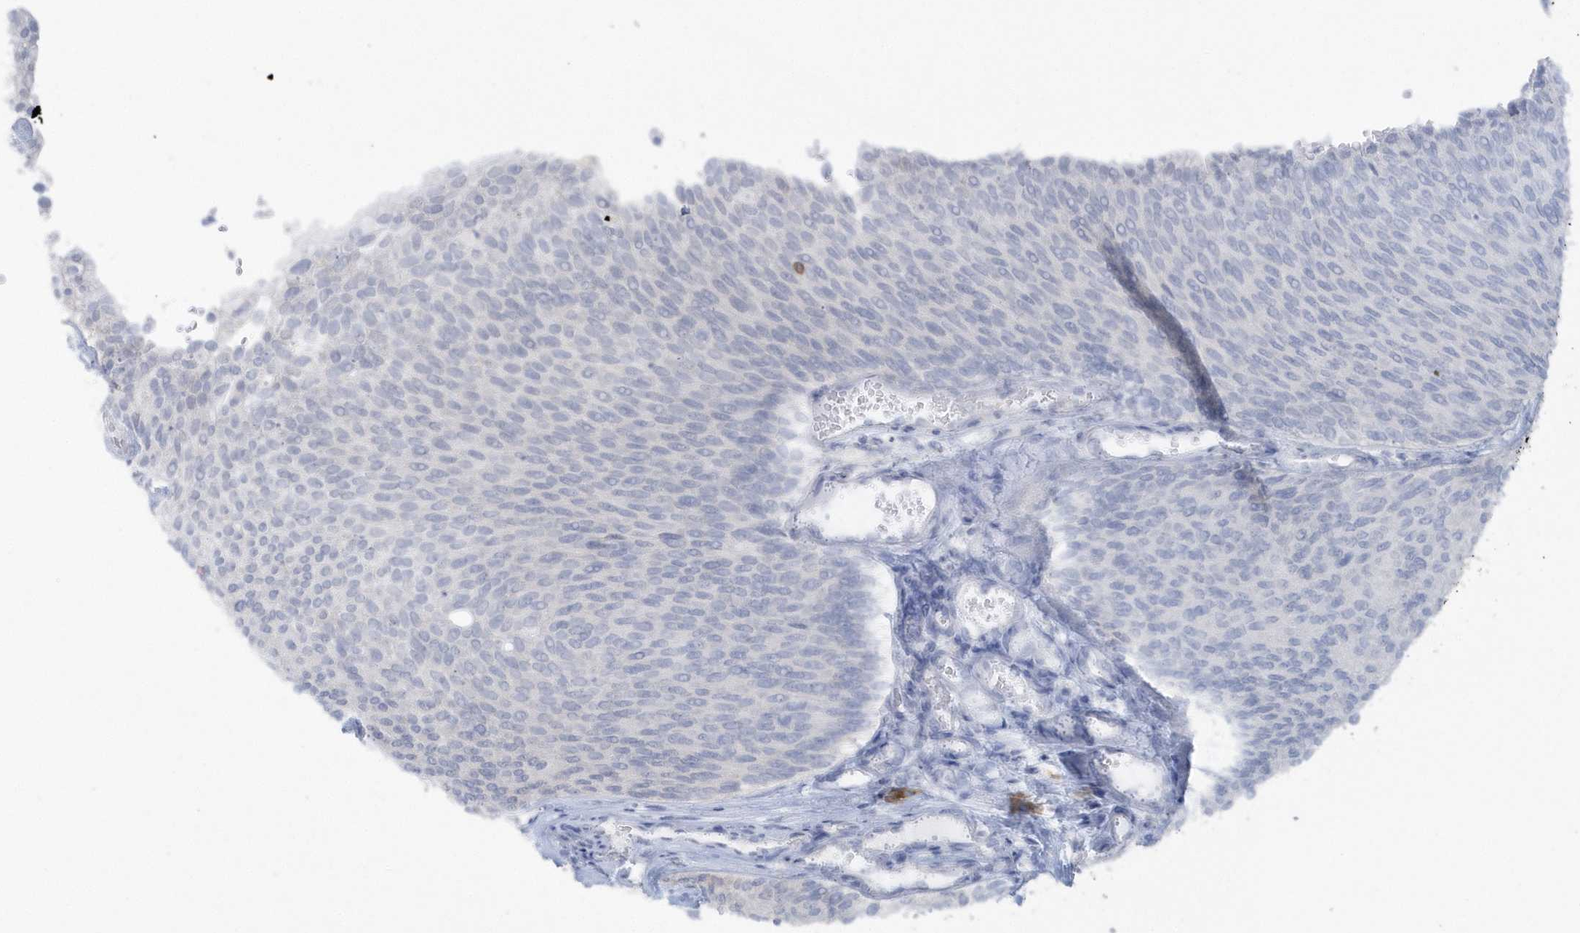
{"staining": {"intensity": "negative", "quantity": "none", "location": "none"}, "tissue": "urothelial cancer", "cell_type": "Tumor cells", "image_type": "cancer", "snomed": [{"axis": "morphology", "description": "Urothelial carcinoma, Low grade"}, {"axis": "topography", "description": "Urinary bladder"}], "caption": "Tumor cells are negative for brown protein staining in urothelial carcinoma (low-grade).", "gene": "HERPUD1", "patient": {"sex": "female", "age": 79}}